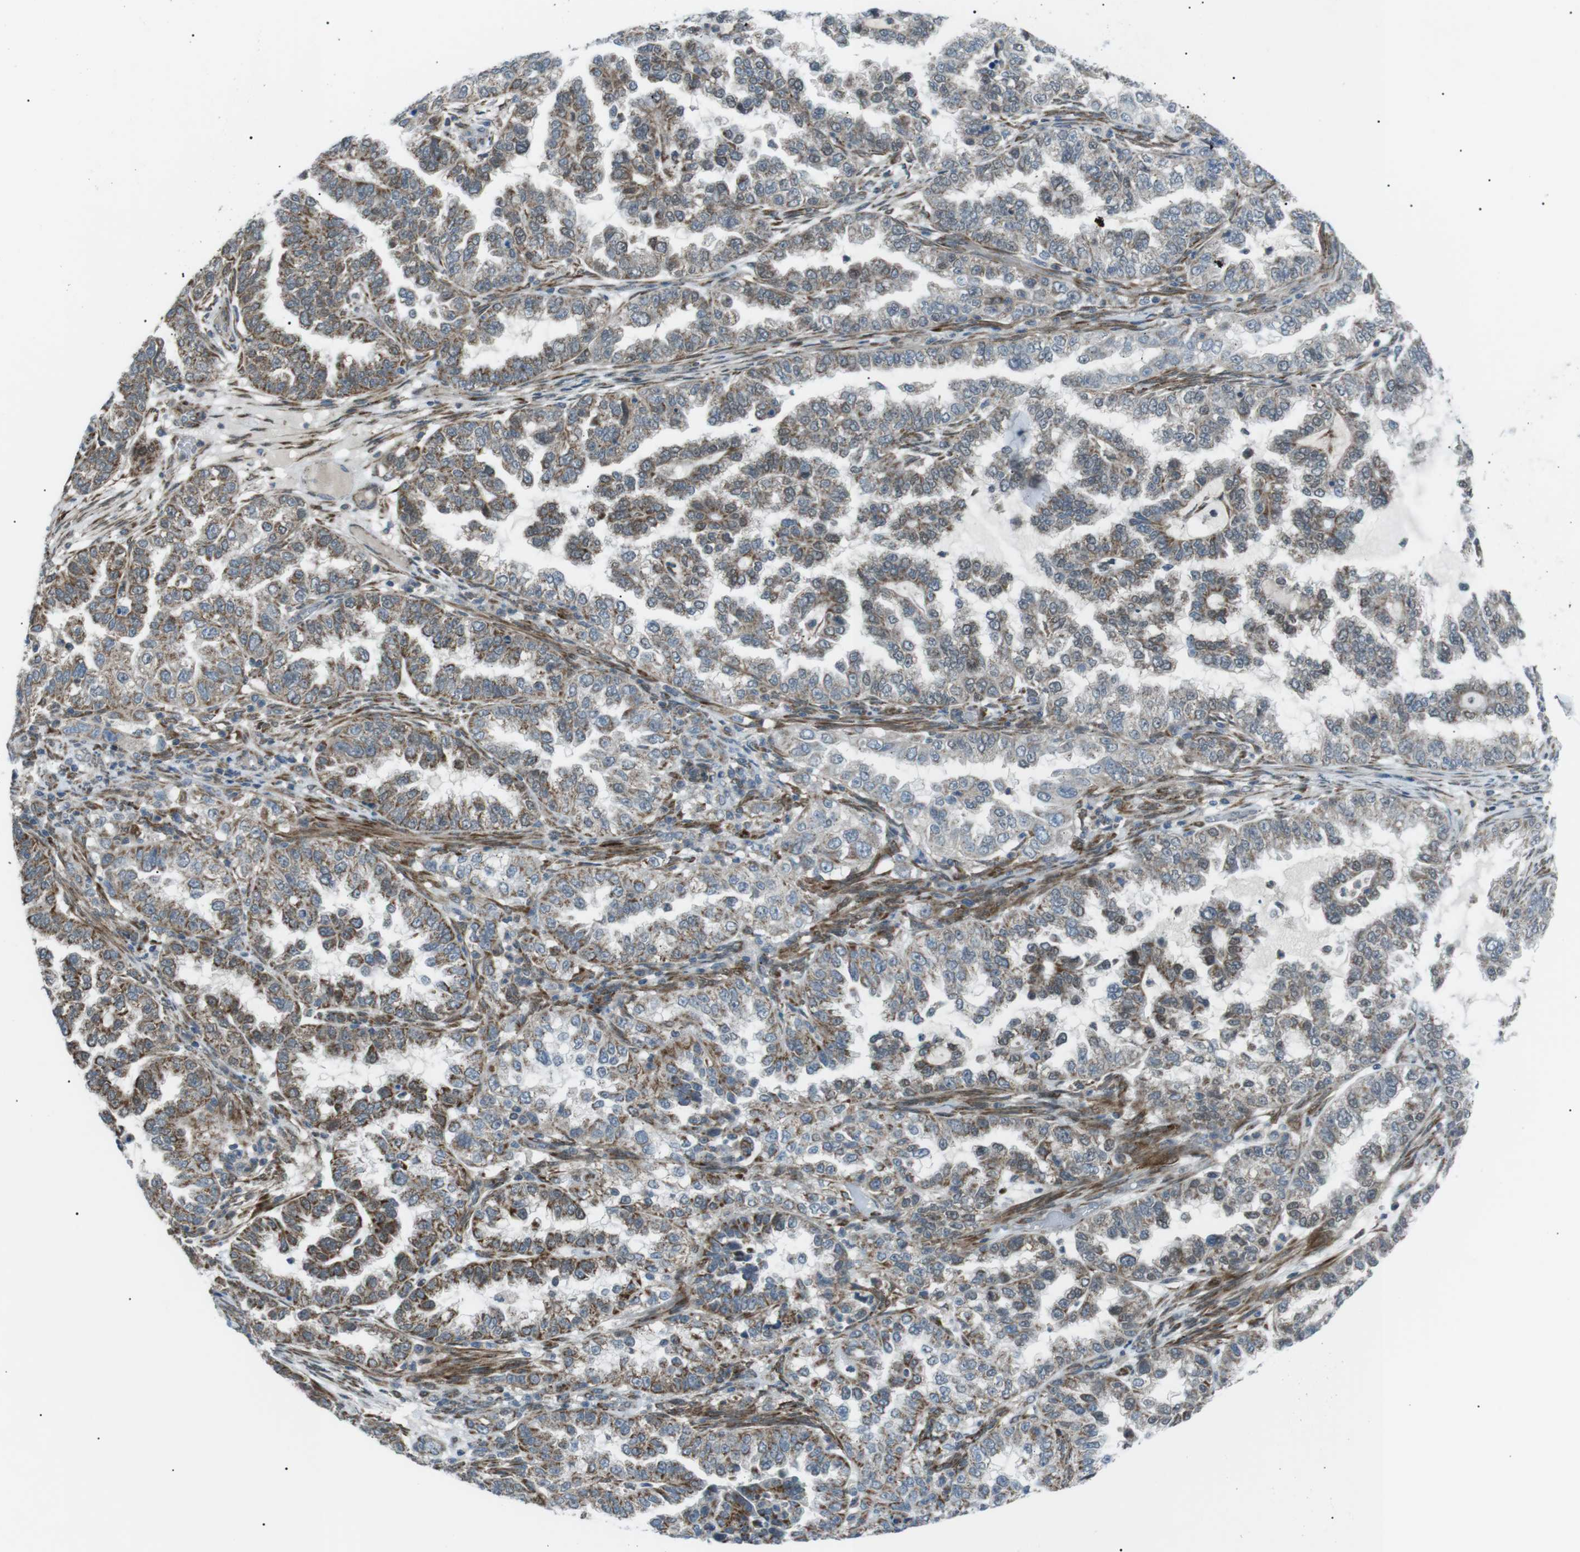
{"staining": {"intensity": "moderate", "quantity": ">75%", "location": "cytoplasmic/membranous"}, "tissue": "endometrial cancer", "cell_type": "Tumor cells", "image_type": "cancer", "snomed": [{"axis": "morphology", "description": "Adenocarcinoma, NOS"}, {"axis": "topography", "description": "Endometrium"}], "caption": "Protein staining shows moderate cytoplasmic/membranous expression in approximately >75% of tumor cells in endometrial cancer.", "gene": "ARID5B", "patient": {"sex": "female", "age": 85}}